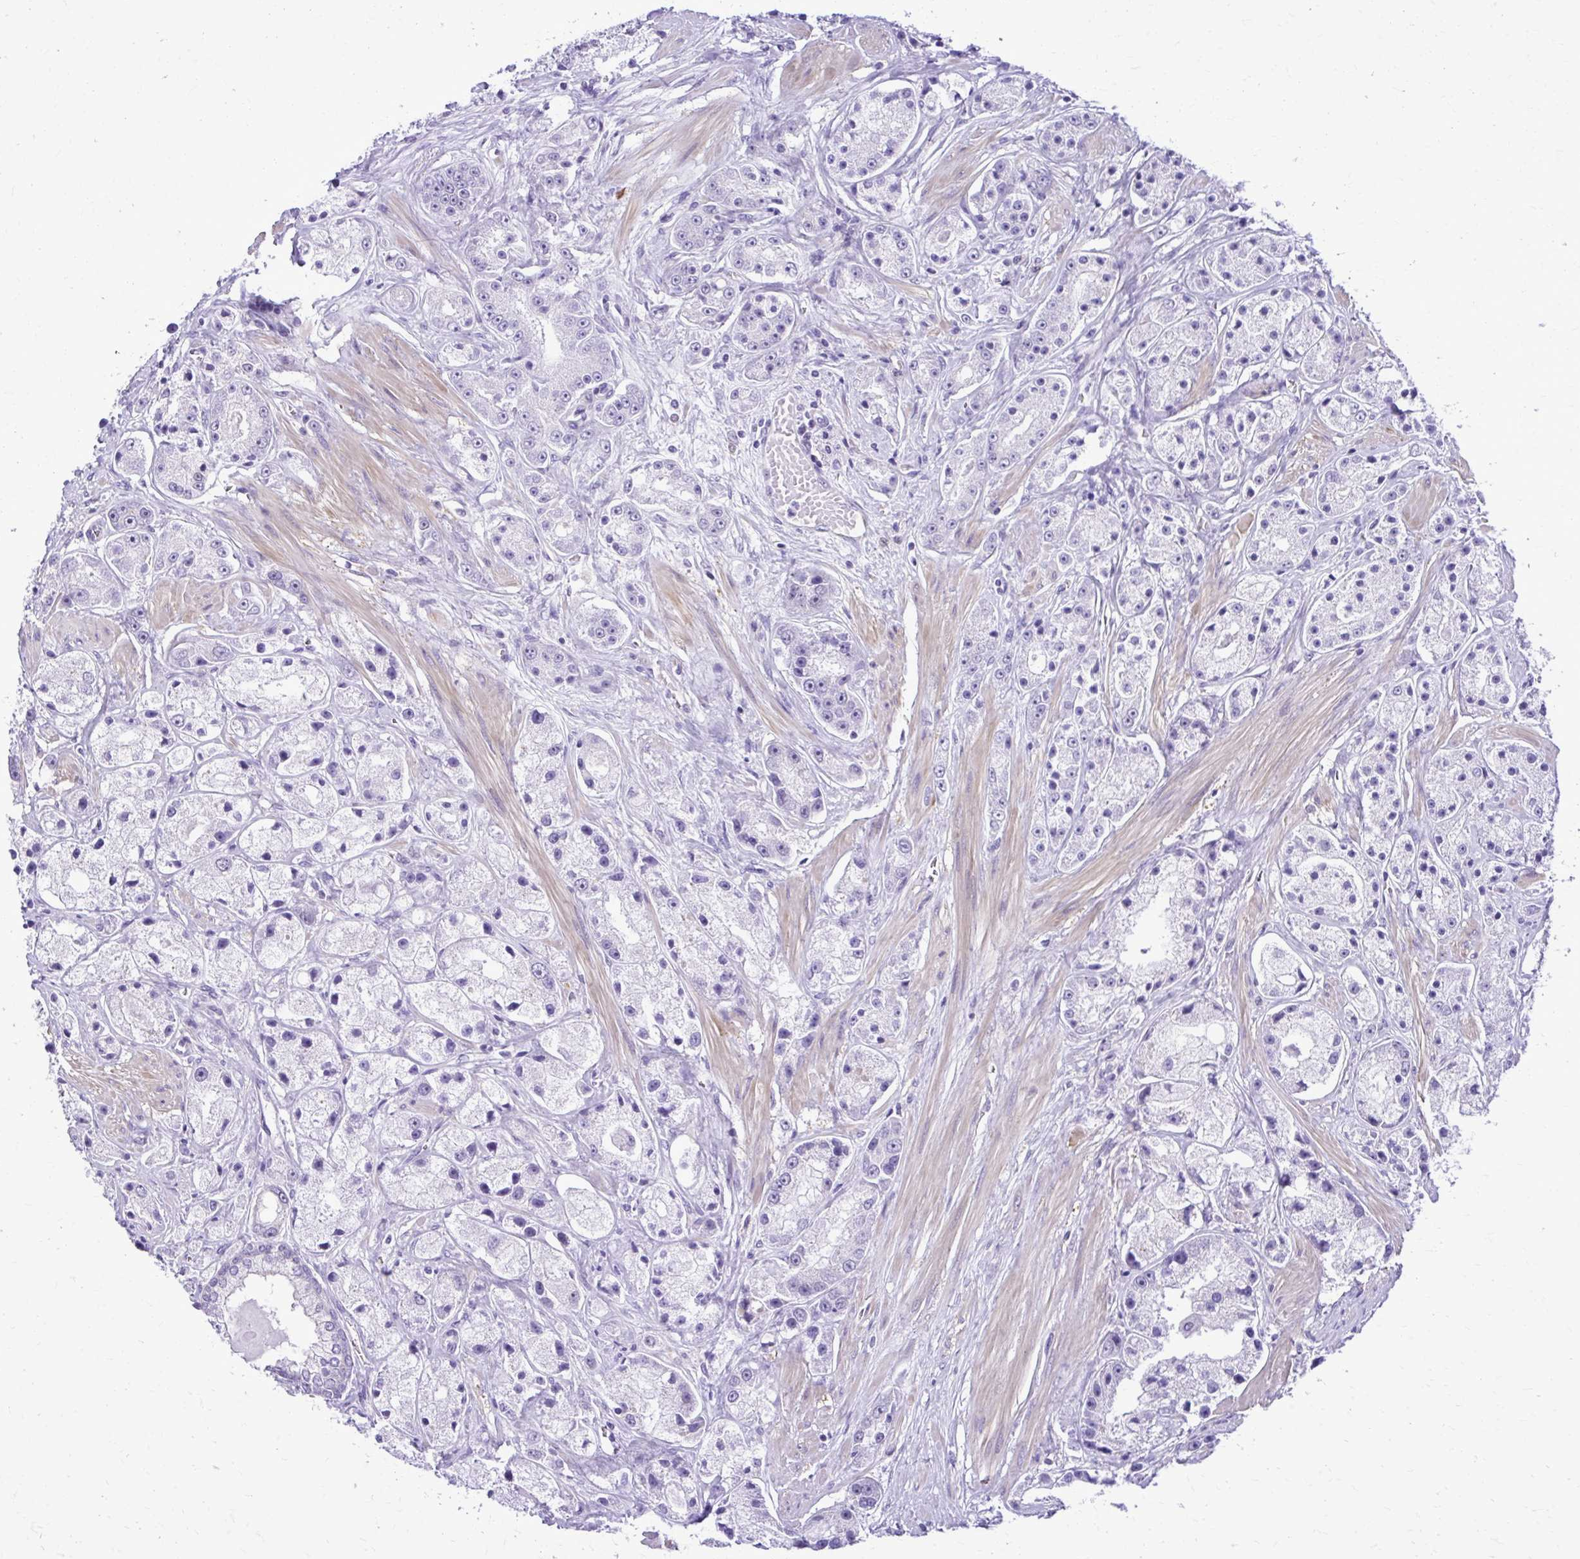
{"staining": {"intensity": "negative", "quantity": "none", "location": "none"}, "tissue": "prostate cancer", "cell_type": "Tumor cells", "image_type": "cancer", "snomed": [{"axis": "morphology", "description": "Adenocarcinoma, High grade"}, {"axis": "topography", "description": "Prostate"}], "caption": "Tumor cells are negative for brown protein staining in adenocarcinoma (high-grade) (prostate).", "gene": "RASL11B", "patient": {"sex": "male", "age": 67}}